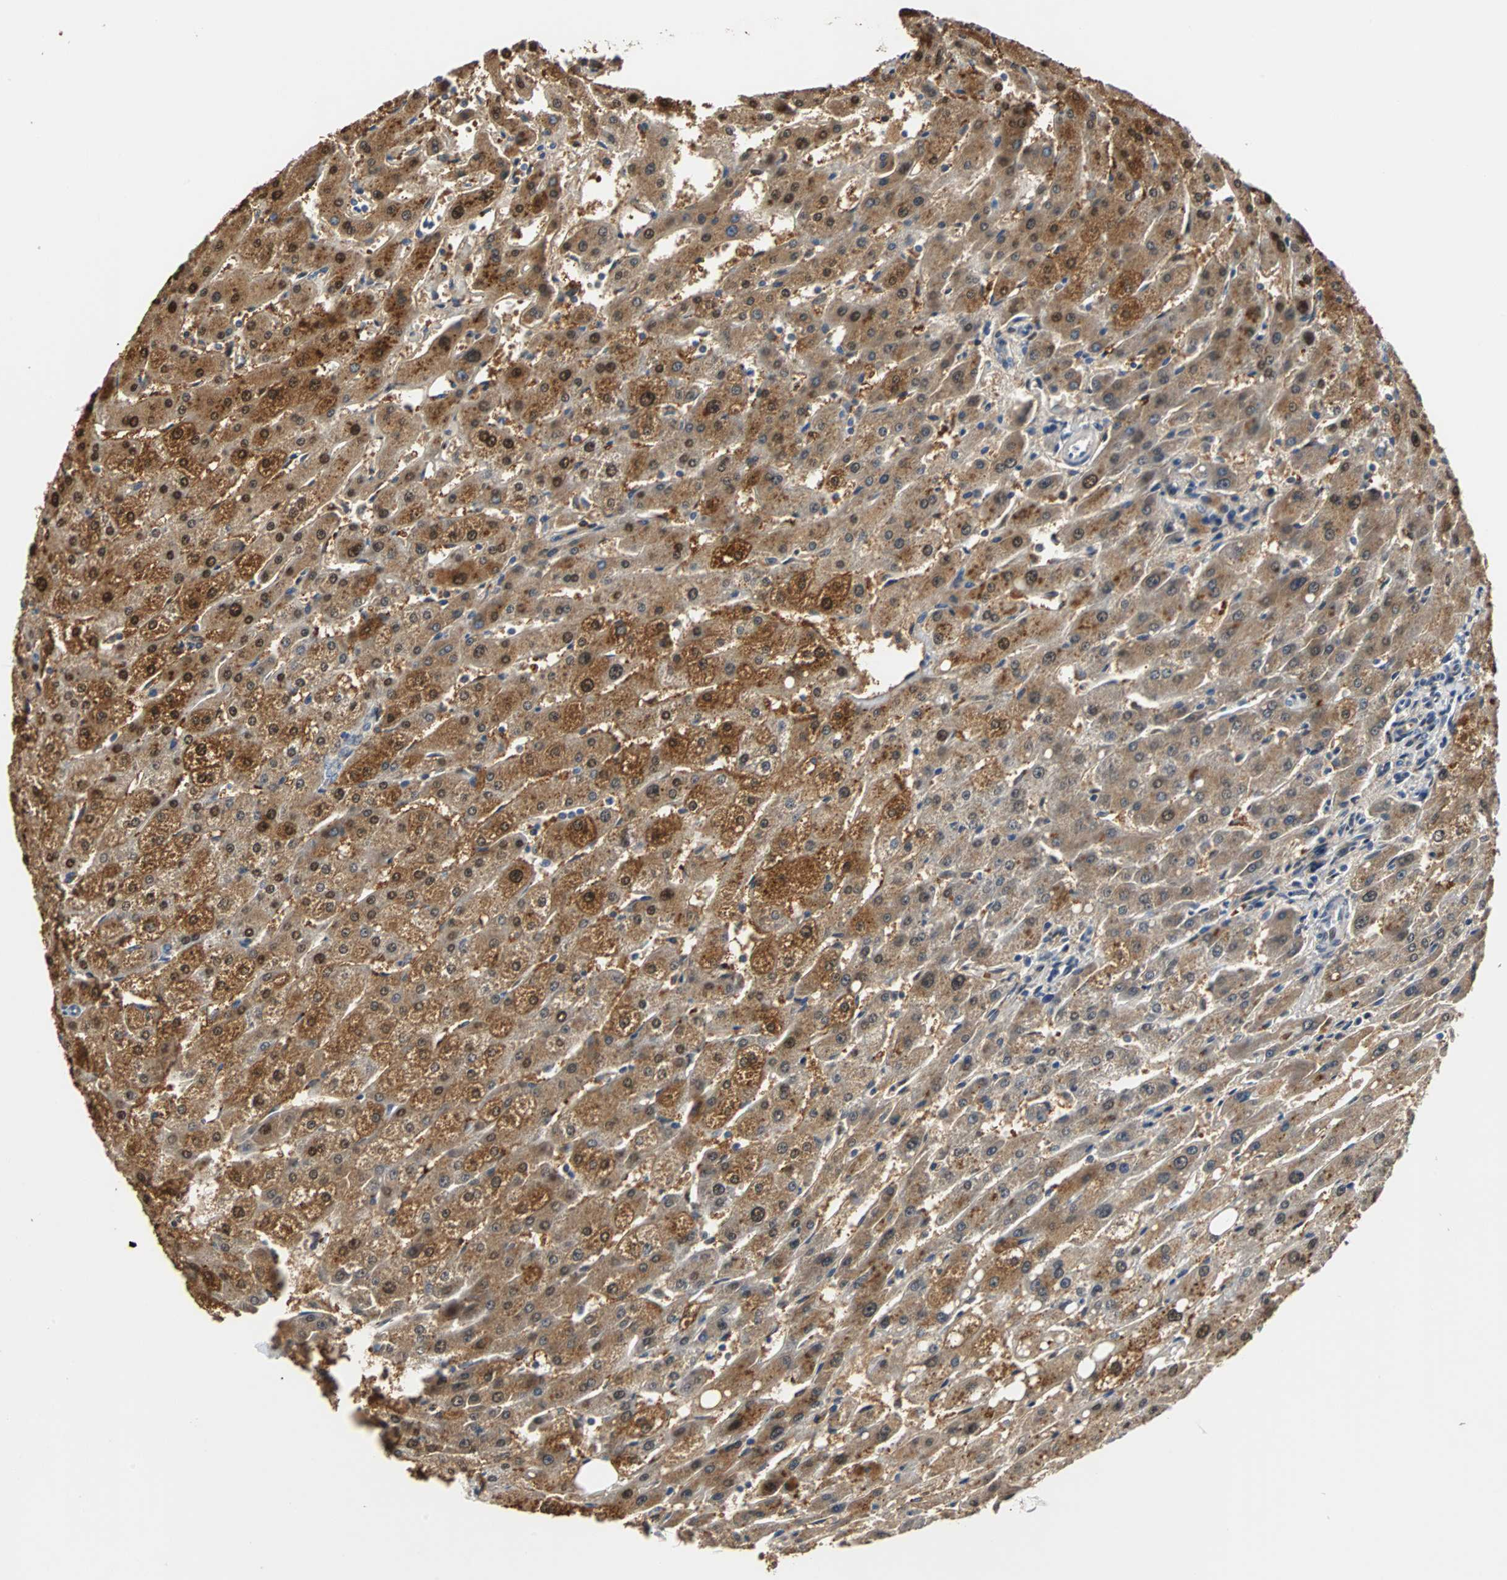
{"staining": {"intensity": "weak", "quantity": ">75%", "location": "cytoplasmic/membranous"}, "tissue": "liver", "cell_type": "Cholangiocytes", "image_type": "normal", "snomed": [{"axis": "morphology", "description": "Normal tissue, NOS"}, {"axis": "topography", "description": "Liver"}], "caption": "Immunohistochemistry (DAB (3,3'-diaminobenzidine)) staining of unremarkable liver exhibits weak cytoplasmic/membranous protein positivity in about >75% of cholangiocytes. Using DAB (3,3'-diaminobenzidine) (brown) and hematoxylin (blue) stains, captured at high magnification using brightfield microscopy.", "gene": "HLX", "patient": {"sex": "male", "age": 67}}